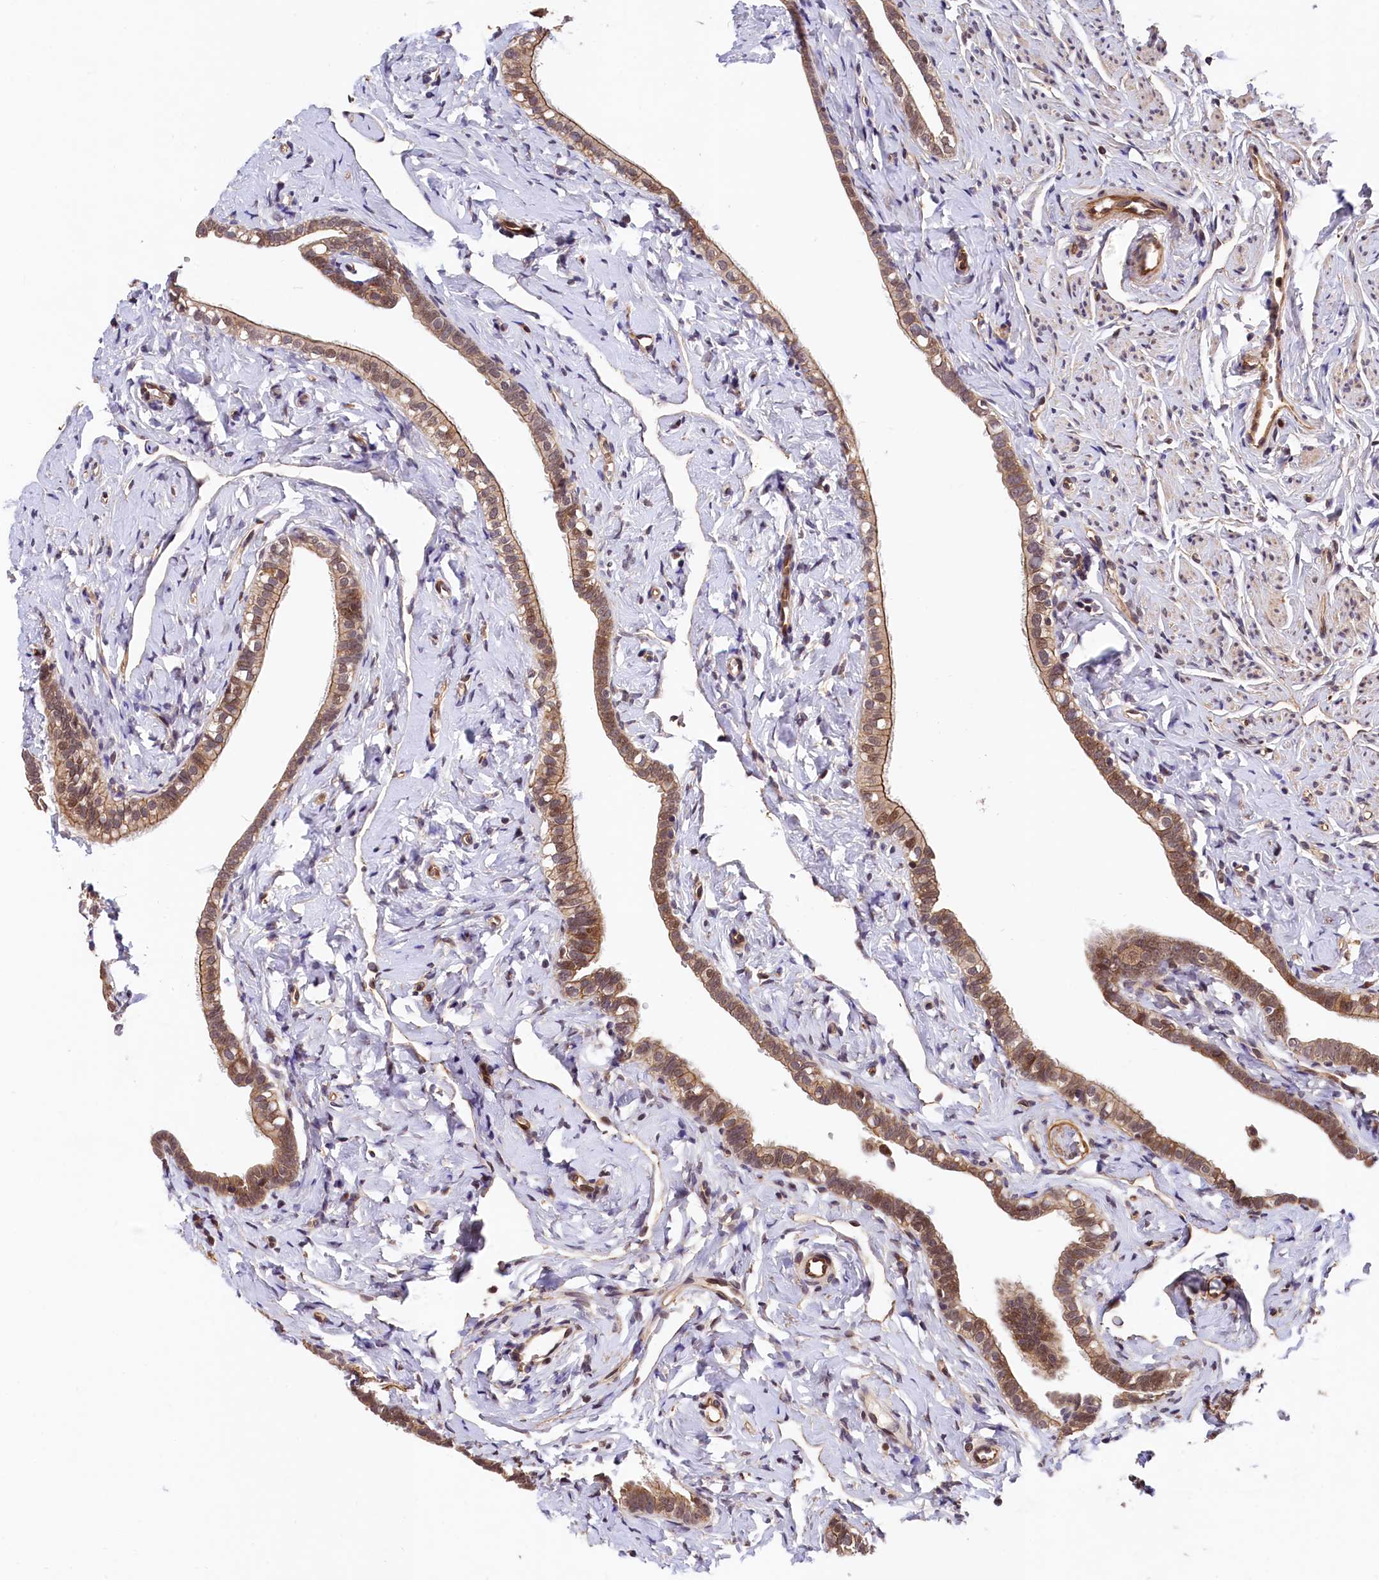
{"staining": {"intensity": "moderate", "quantity": ">75%", "location": "cytoplasmic/membranous"}, "tissue": "fallopian tube", "cell_type": "Glandular cells", "image_type": "normal", "snomed": [{"axis": "morphology", "description": "Normal tissue, NOS"}, {"axis": "topography", "description": "Fallopian tube"}], "caption": "Immunohistochemistry (IHC) of normal human fallopian tube exhibits medium levels of moderate cytoplasmic/membranous expression in about >75% of glandular cells.", "gene": "ARL14EP", "patient": {"sex": "female", "age": 66}}